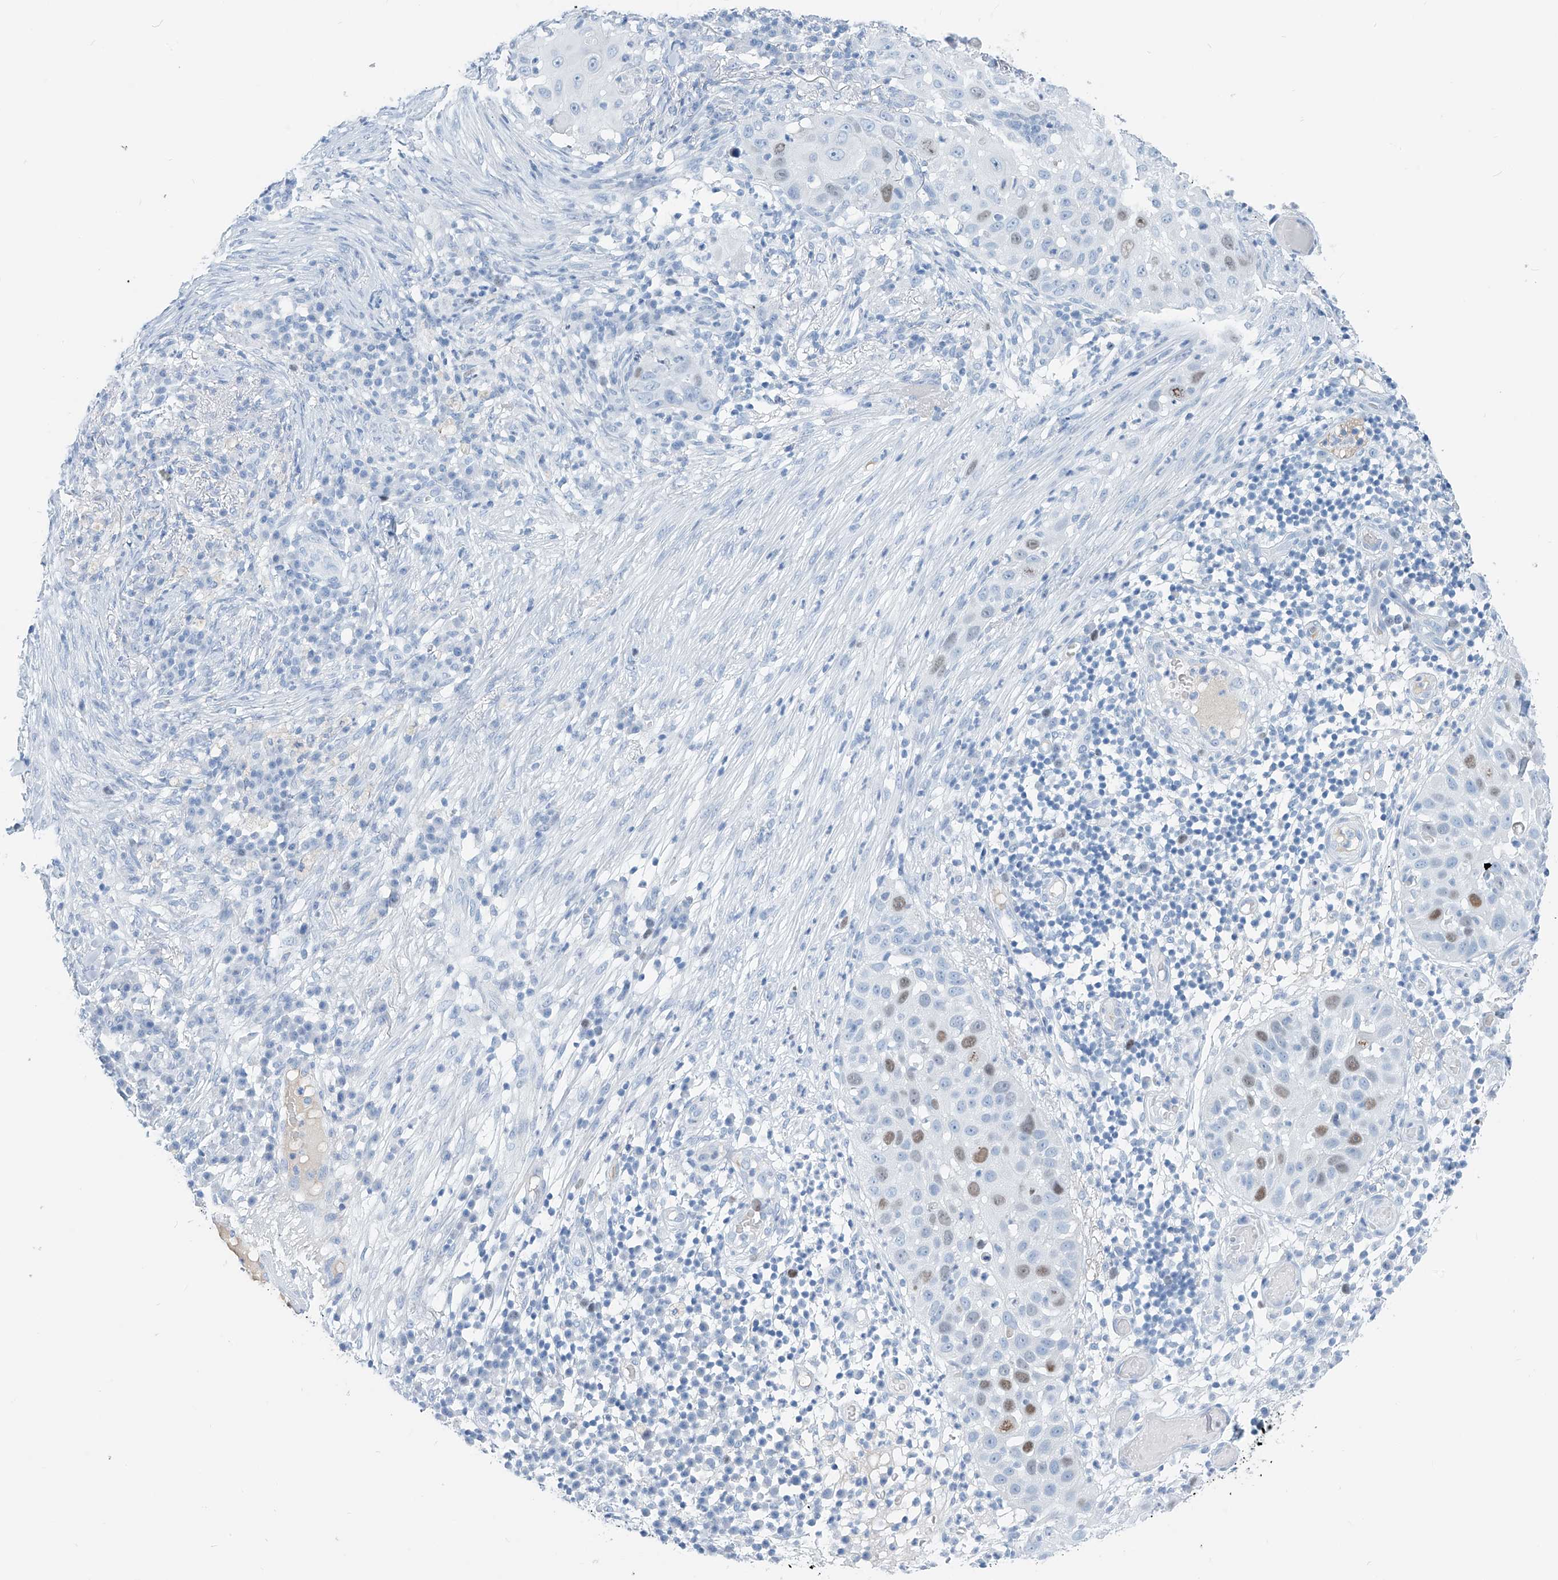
{"staining": {"intensity": "moderate", "quantity": "<25%", "location": "nuclear"}, "tissue": "skin cancer", "cell_type": "Tumor cells", "image_type": "cancer", "snomed": [{"axis": "morphology", "description": "Squamous cell carcinoma, NOS"}, {"axis": "topography", "description": "Skin"}], "caption": "A brown stain highlights moderate nuclear staining of a protein in human squamous cell carcinoma (skin) tumor cells.", "gene": "SGO2", "patient": {"sex": "female", "age": 44}}